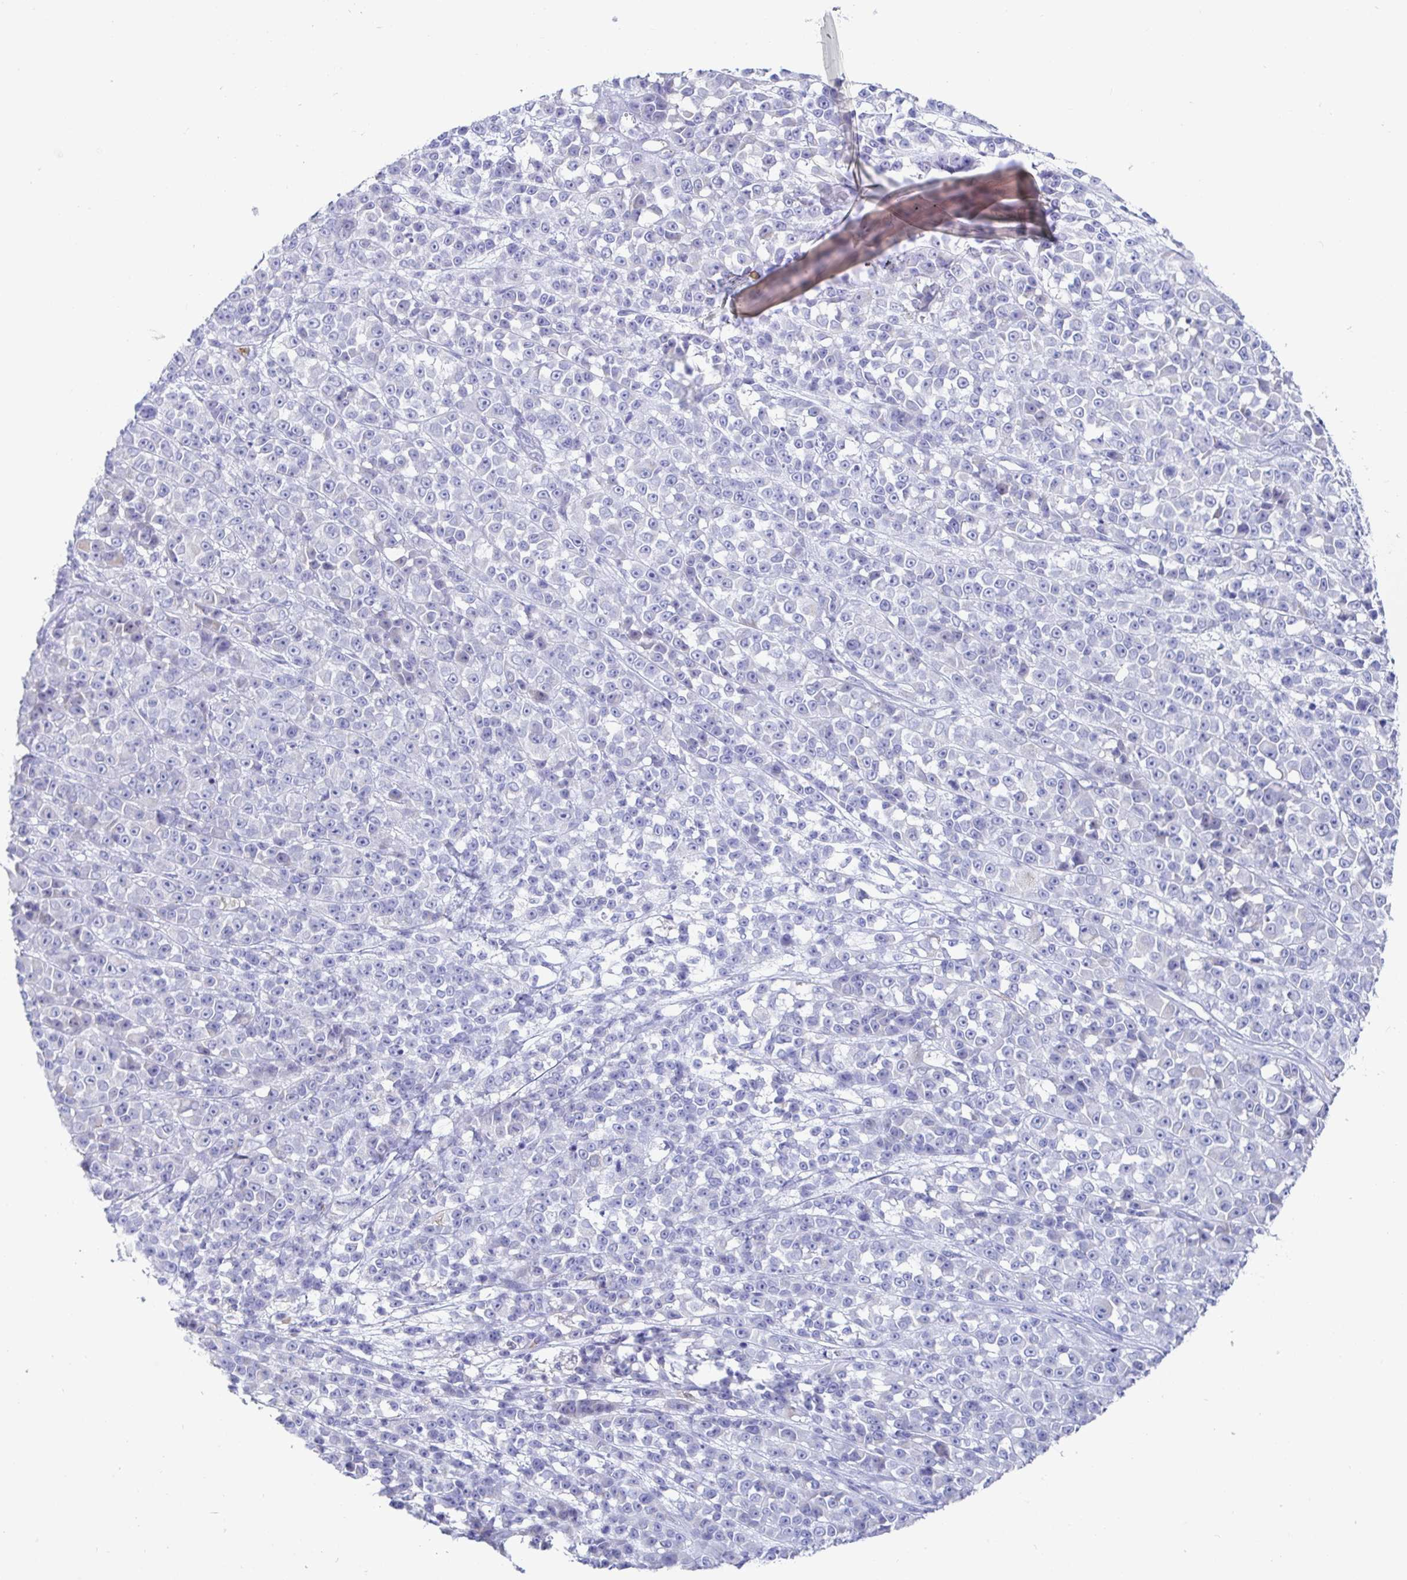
{"staining": {"intensity": "negative", "quantity": "none", "location": "none"}, "tissue": "melanoma", "cell_type": "Tumor cells", "image_type": "cancer", "snomed": [{"axis": "morphology", "description": "Malignant melanoma, NOS"}, {"axis": "topography", "description": "Skin"}, {"axis": "topography", "description": "Skin of back"}], "caption": "Image shows no significant protein staining in tumor cells of malignant melanoma.", "gene": "OR2A4", "patient": {"sex": "male", "age": 91}}